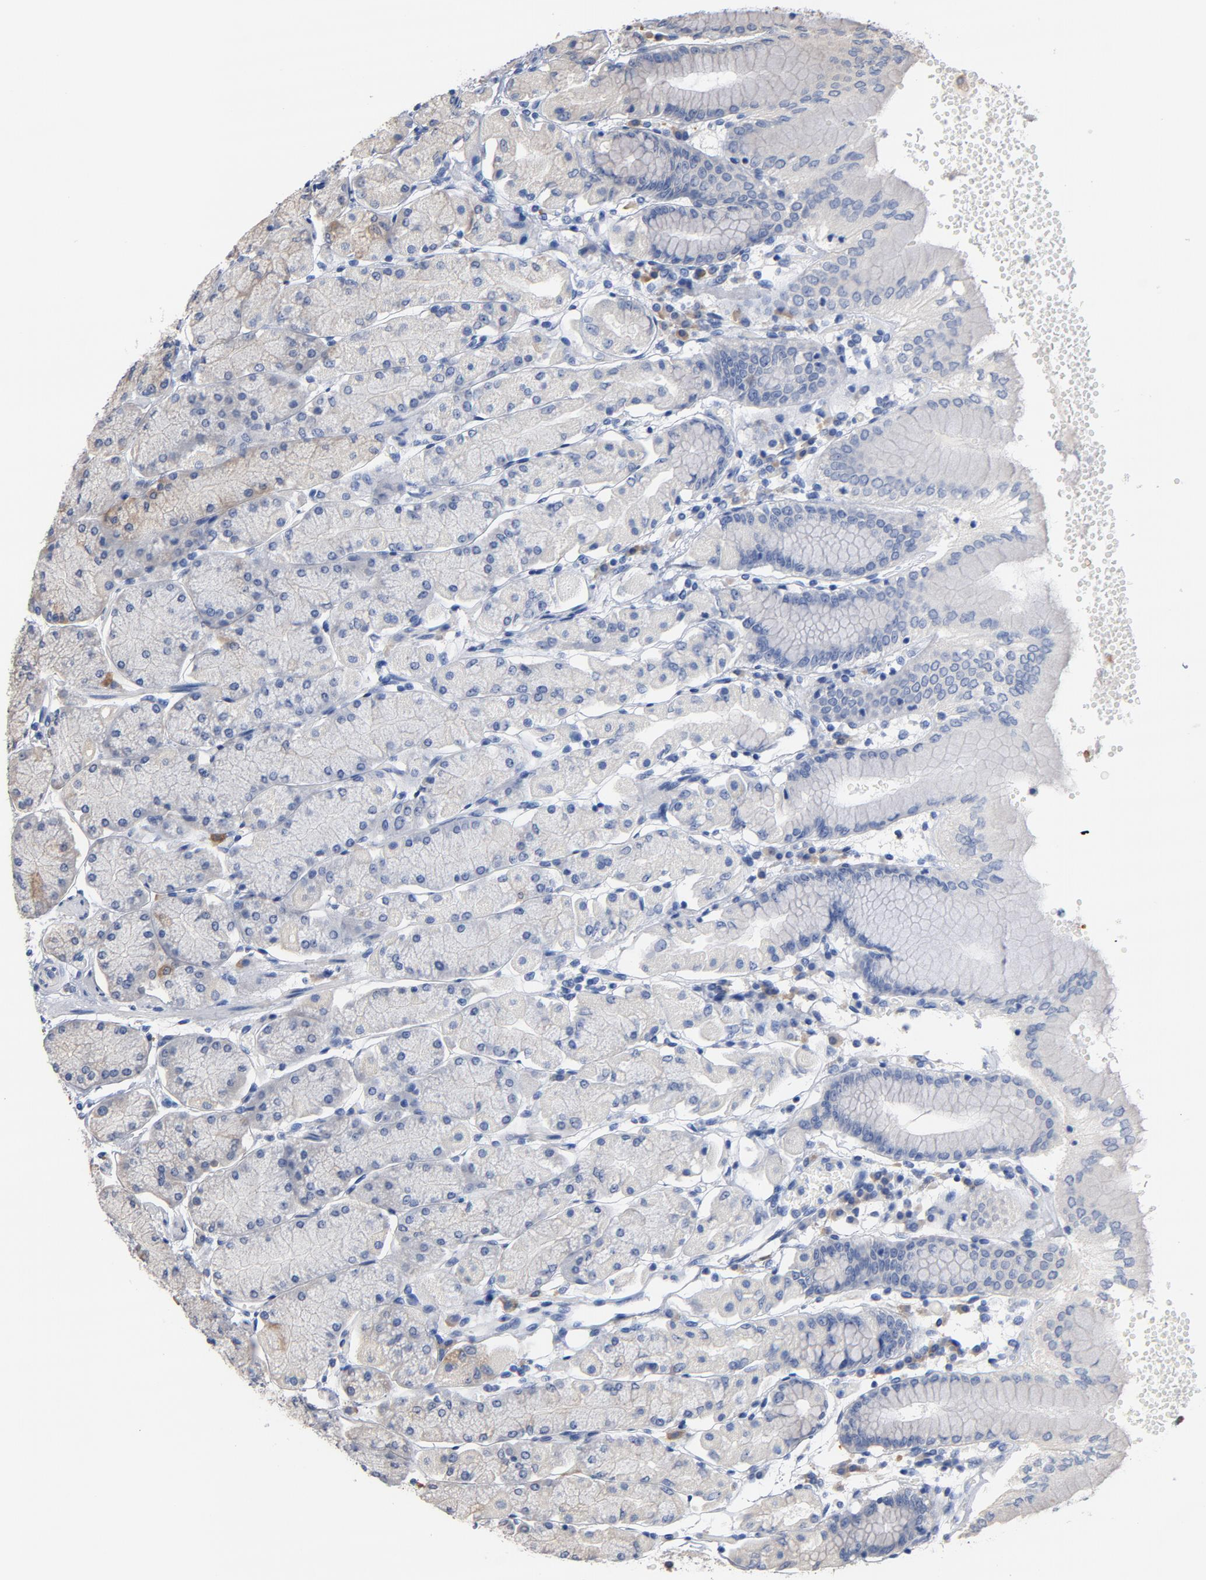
{"staining": {"intensity": "negative", "quantity": "none", "location": "none"}, "tissue": "stomach", "cell_type": "Glandular cells", "image_type": "normal", "snomed": [{"axis": "morphology", "description": "Normal tissue, NOS"}, {"axis": "topography", "description": "Stomach, upper"}, {"axis": "topography", "description": "Stomach"}], "caption": "This image is of unremarkable stomach stained with immunohistochemistry to label a protein in brown with the nuclei are counter-stained blue. There is no expression in glandular cells.", "gene": "TLR4", "patient": {"sex": "male", "age": 76}}